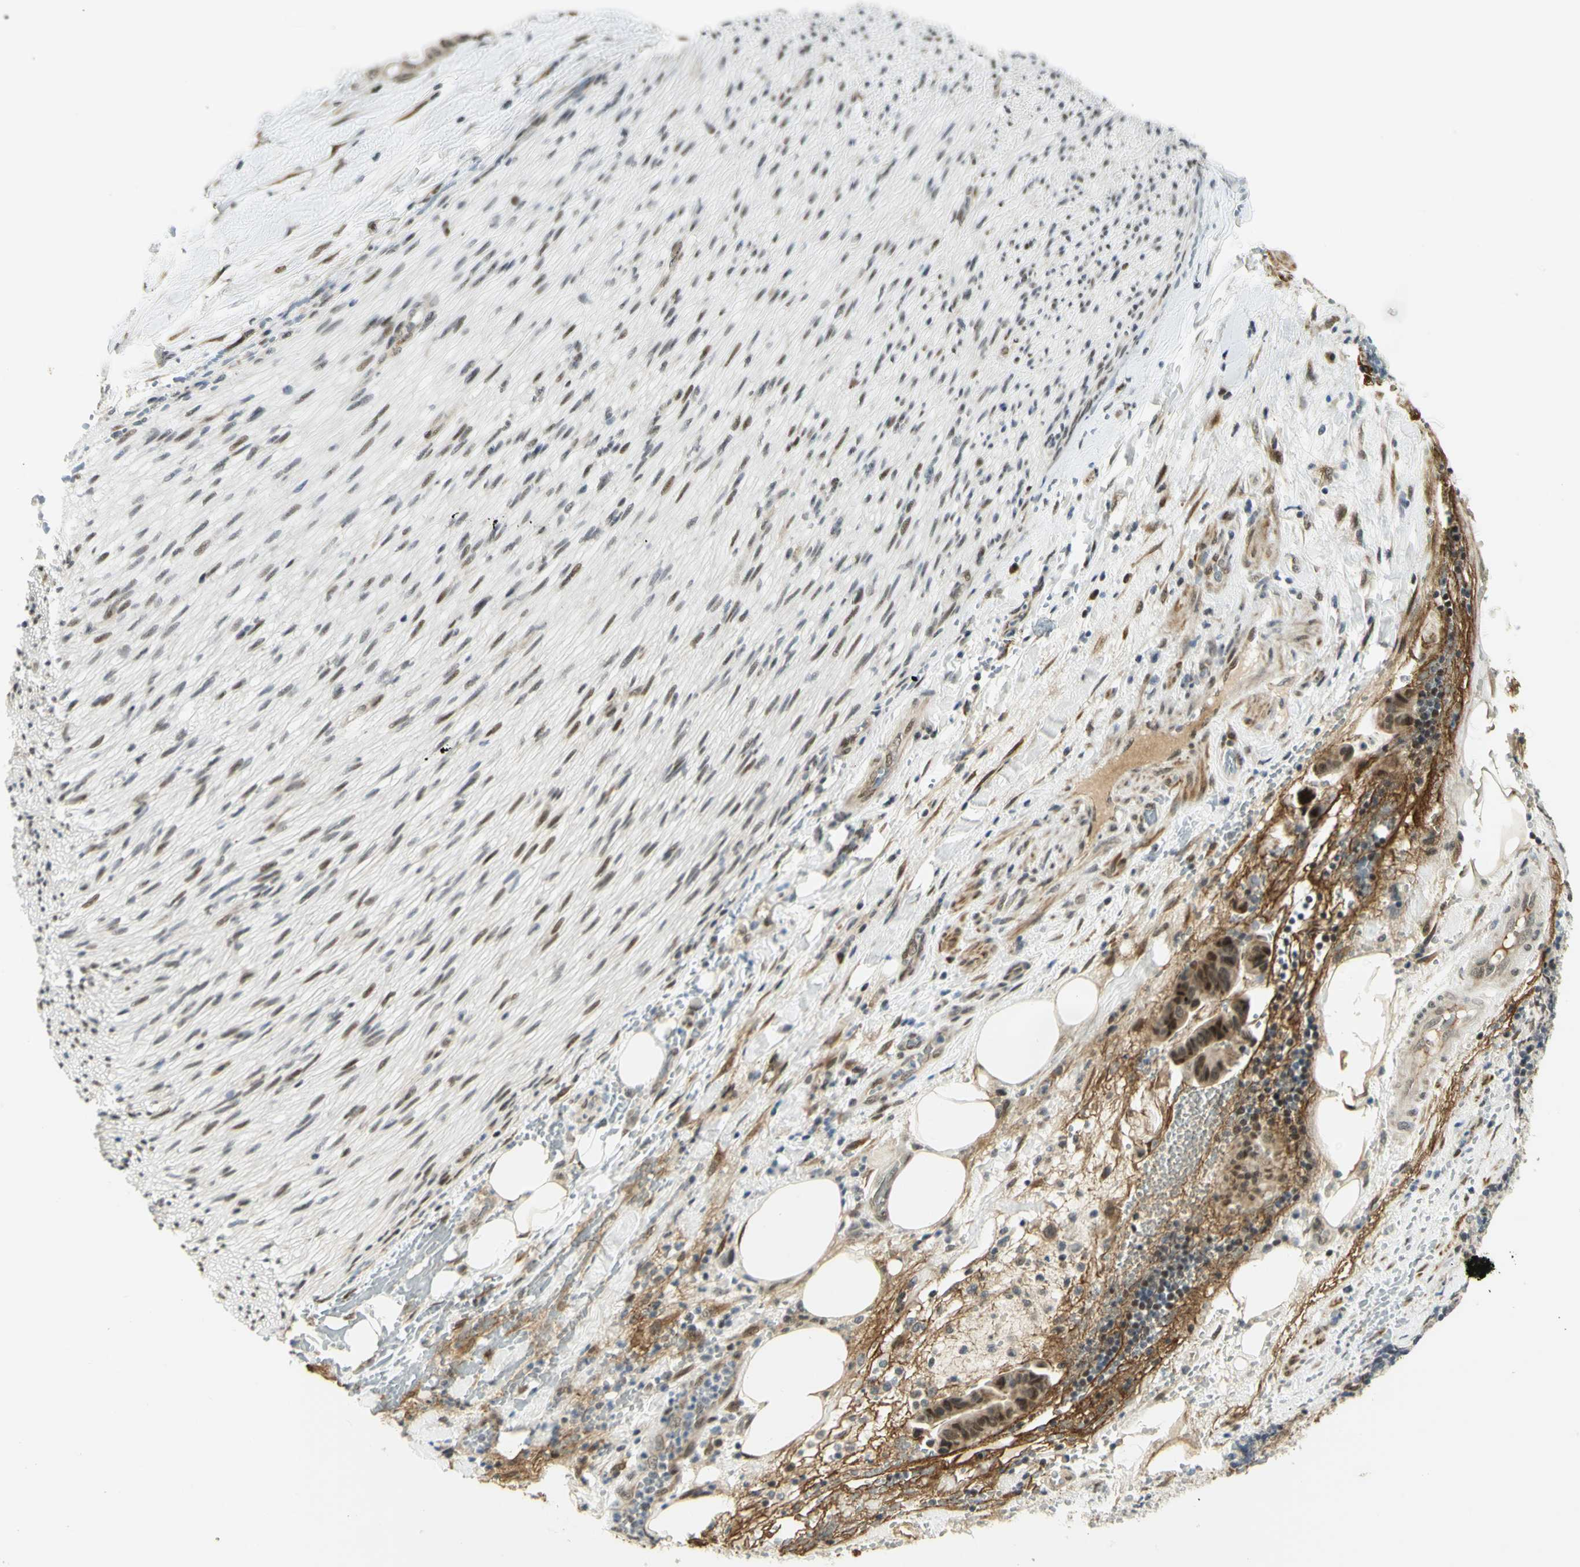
{"staining": {"intensity": "moderate", "quantity": ">75%", "location": "nuclear"}, "tissue": "liver cancer", "cell_type": "Tumor cells", "image_type": "cancer", "snomed": [{"axis": "morphology", "description": "Cholangiocarcinoma"}, {"axis": "topography", "description": "Liver"}], "caption": "A brown stain labels moderate nuclear staining of a protein in liver cholangiocarcinoma tumor cells. (DAB (3,3'-diaminobenzidine) IHC with brightfield microscopy, high magnification).", "gene": "DDX1", "patient": {"sex": "female", "age": 61}}